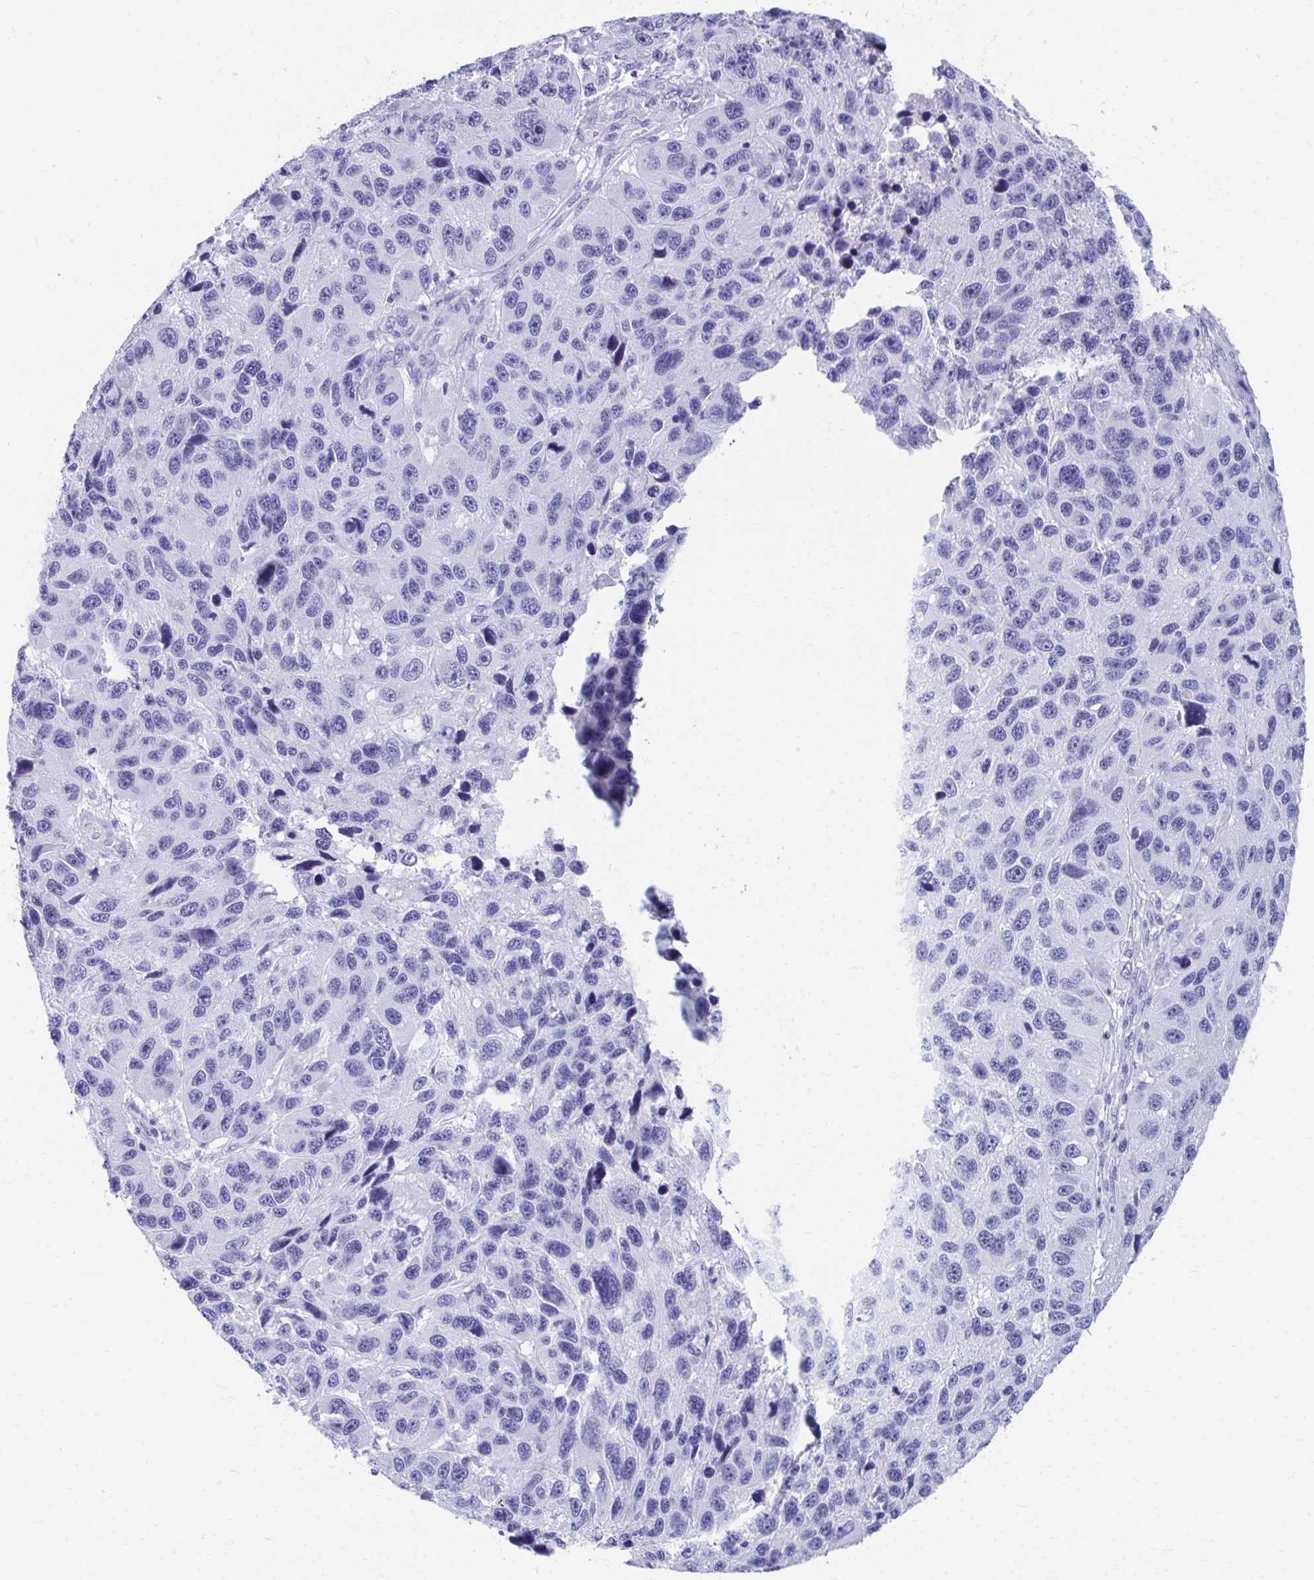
{"staining": {"intensity": "negative", "quantity": "none", "location": "none"}, "tissue": "melanoma", "cell_type": "Tumor cells", "image_type": "cancer", "snomed": [{"axis": "morphology", "description": "Malignant melanoma, NOS"}, {"axis": "topography", "description": "Skin"}], "caption": "Melanoma was stained to show a protein in brown. There is no significant expression in tumor cells. The staining was performed using DAB to visualize the protein expression in brown, while the nuclei were stained in blue with hematoxylin (Magnification: 20x).", "gene": "HGD", "patient": {"sex": "male", "age": 53}}